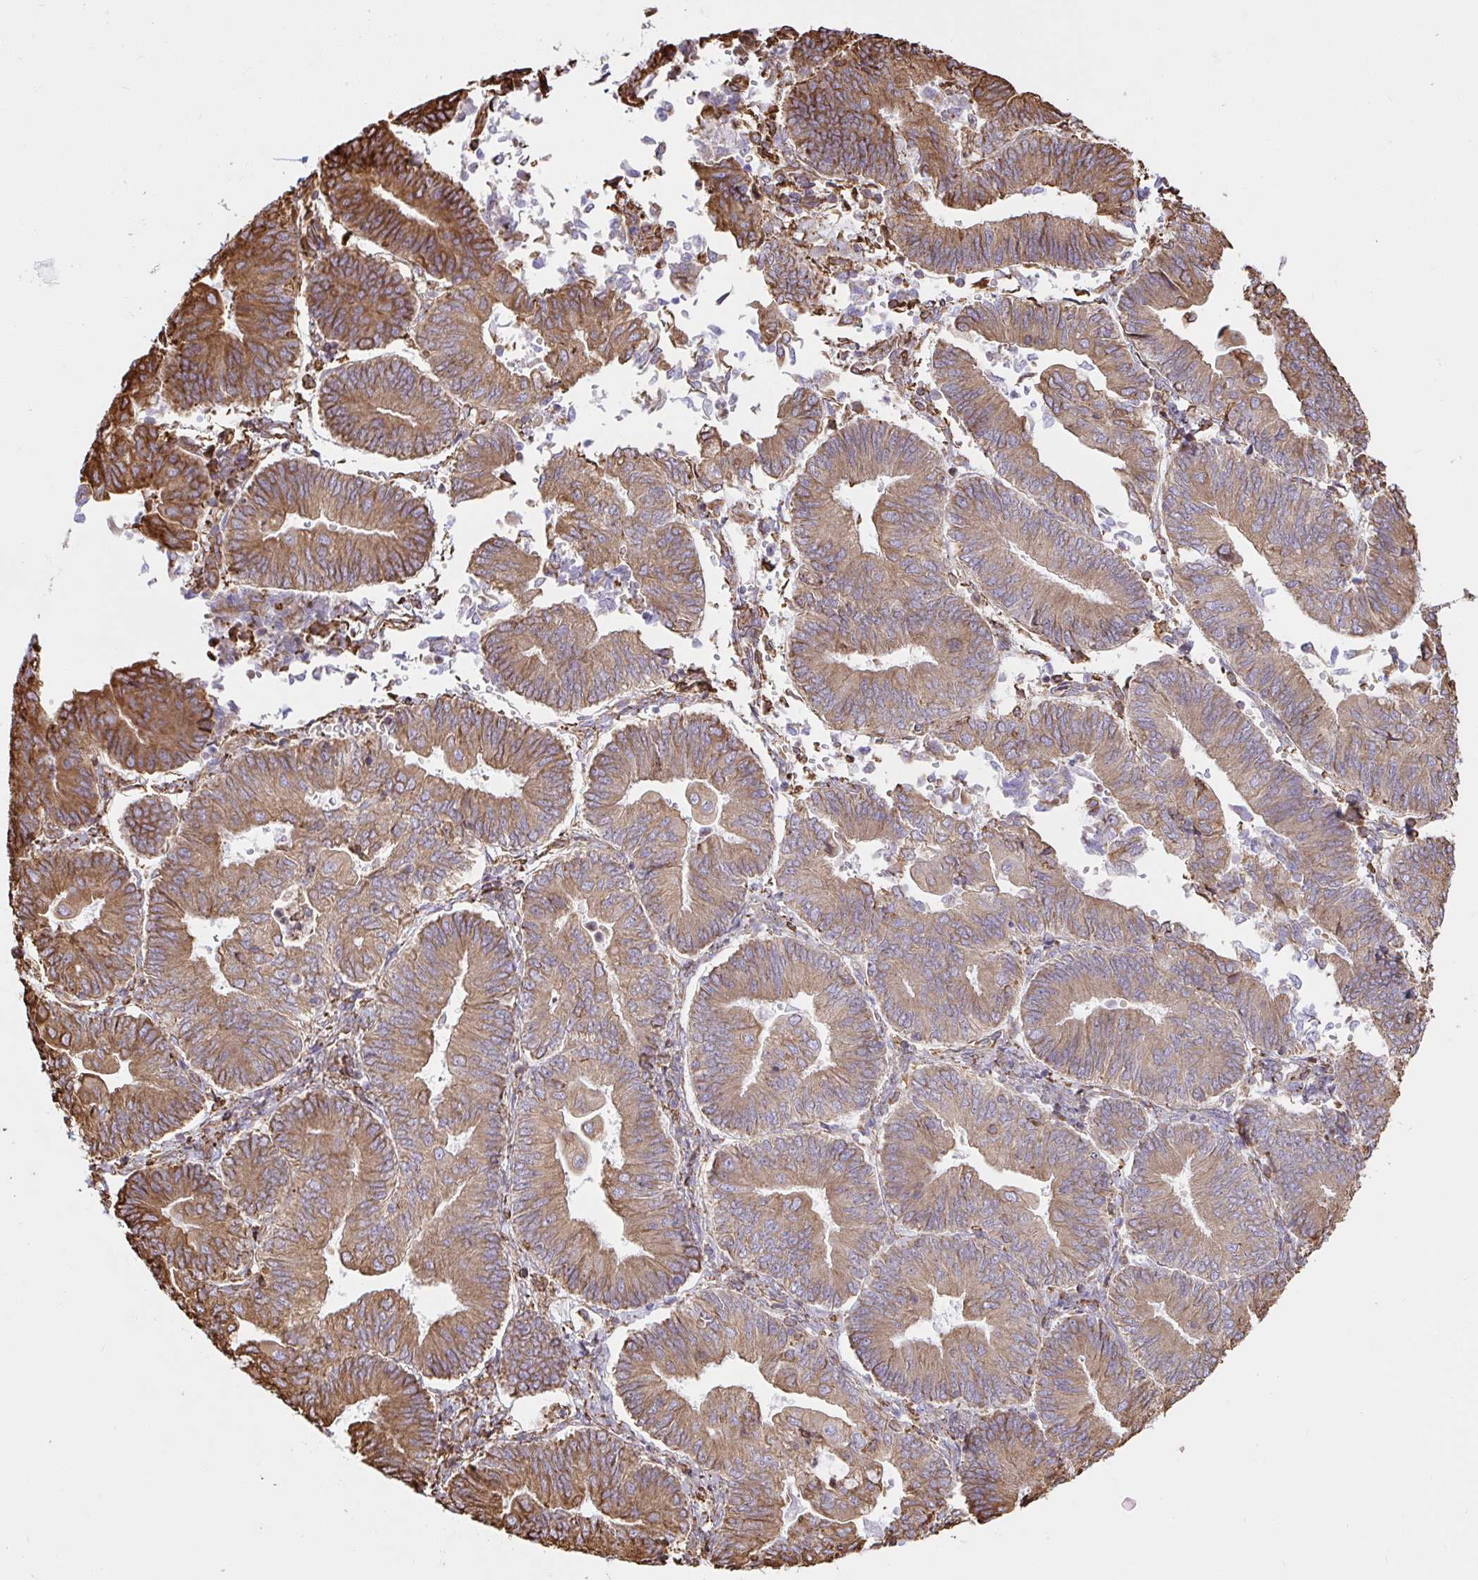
{"staining": {"intensity": "moderate", "quantity": ">75%", "location": "cytoplasmic/membranous"}, "tissue": "endometrial cancer", "cell_type": "Tumor cells", "image_type": "cancer", "snomed": [{"axis": "morphology", "description": "Adenocarcinoma, NOS"}, {"axis": "topography", "description": "Endometrium"}], "caption": "Immunohistochemical staining of human endometrial cancer exhibits medium levels of moderate cytoplasmic/membranous positivity in about >75% of tumor cells. The staining is performed using DAB brown chromogen to label protein expression. The nuclei are counter-stained blue using hematoxylin.", "gene": "CLGN", "patient": {"sex": "female", "age": 65}}